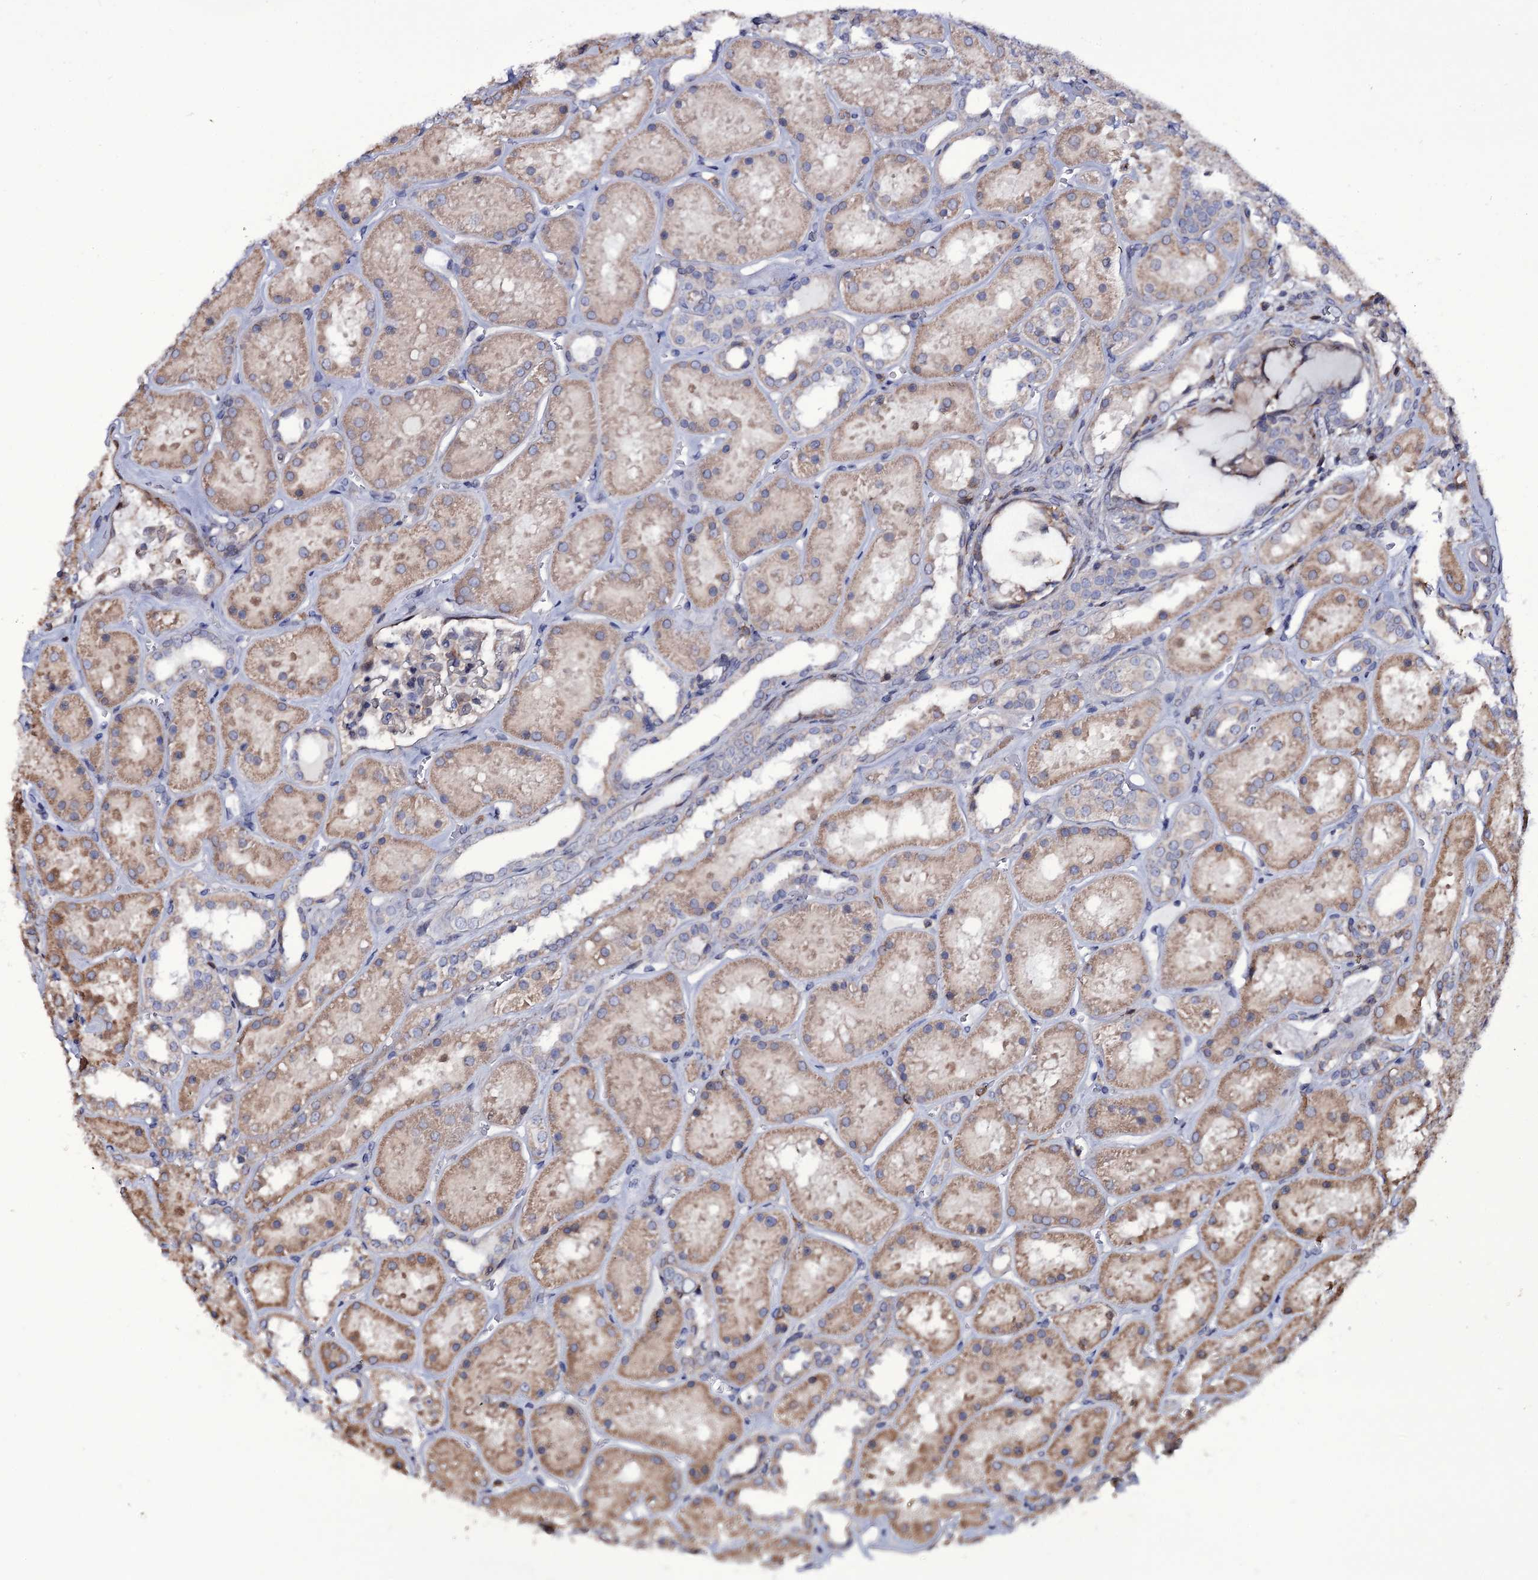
{"staining": {"intensity": "weak", "quantity": "<25%", "location": "cytoplasmic/membranous"}, "tissue": "kidney", "cell_type": "Cells in glomeruli", "image_type": "normal", "snomed": [{"axis": "morphology", "description": "Normal tissue, NOS"}, {"axis": "topography", "description": "Kidney"}], "caption": "Cells in glomeruli show no significant expression in unremarkable kidney.", "gene": "TTC23", "patient": {"sex": "female", "age": 41}}